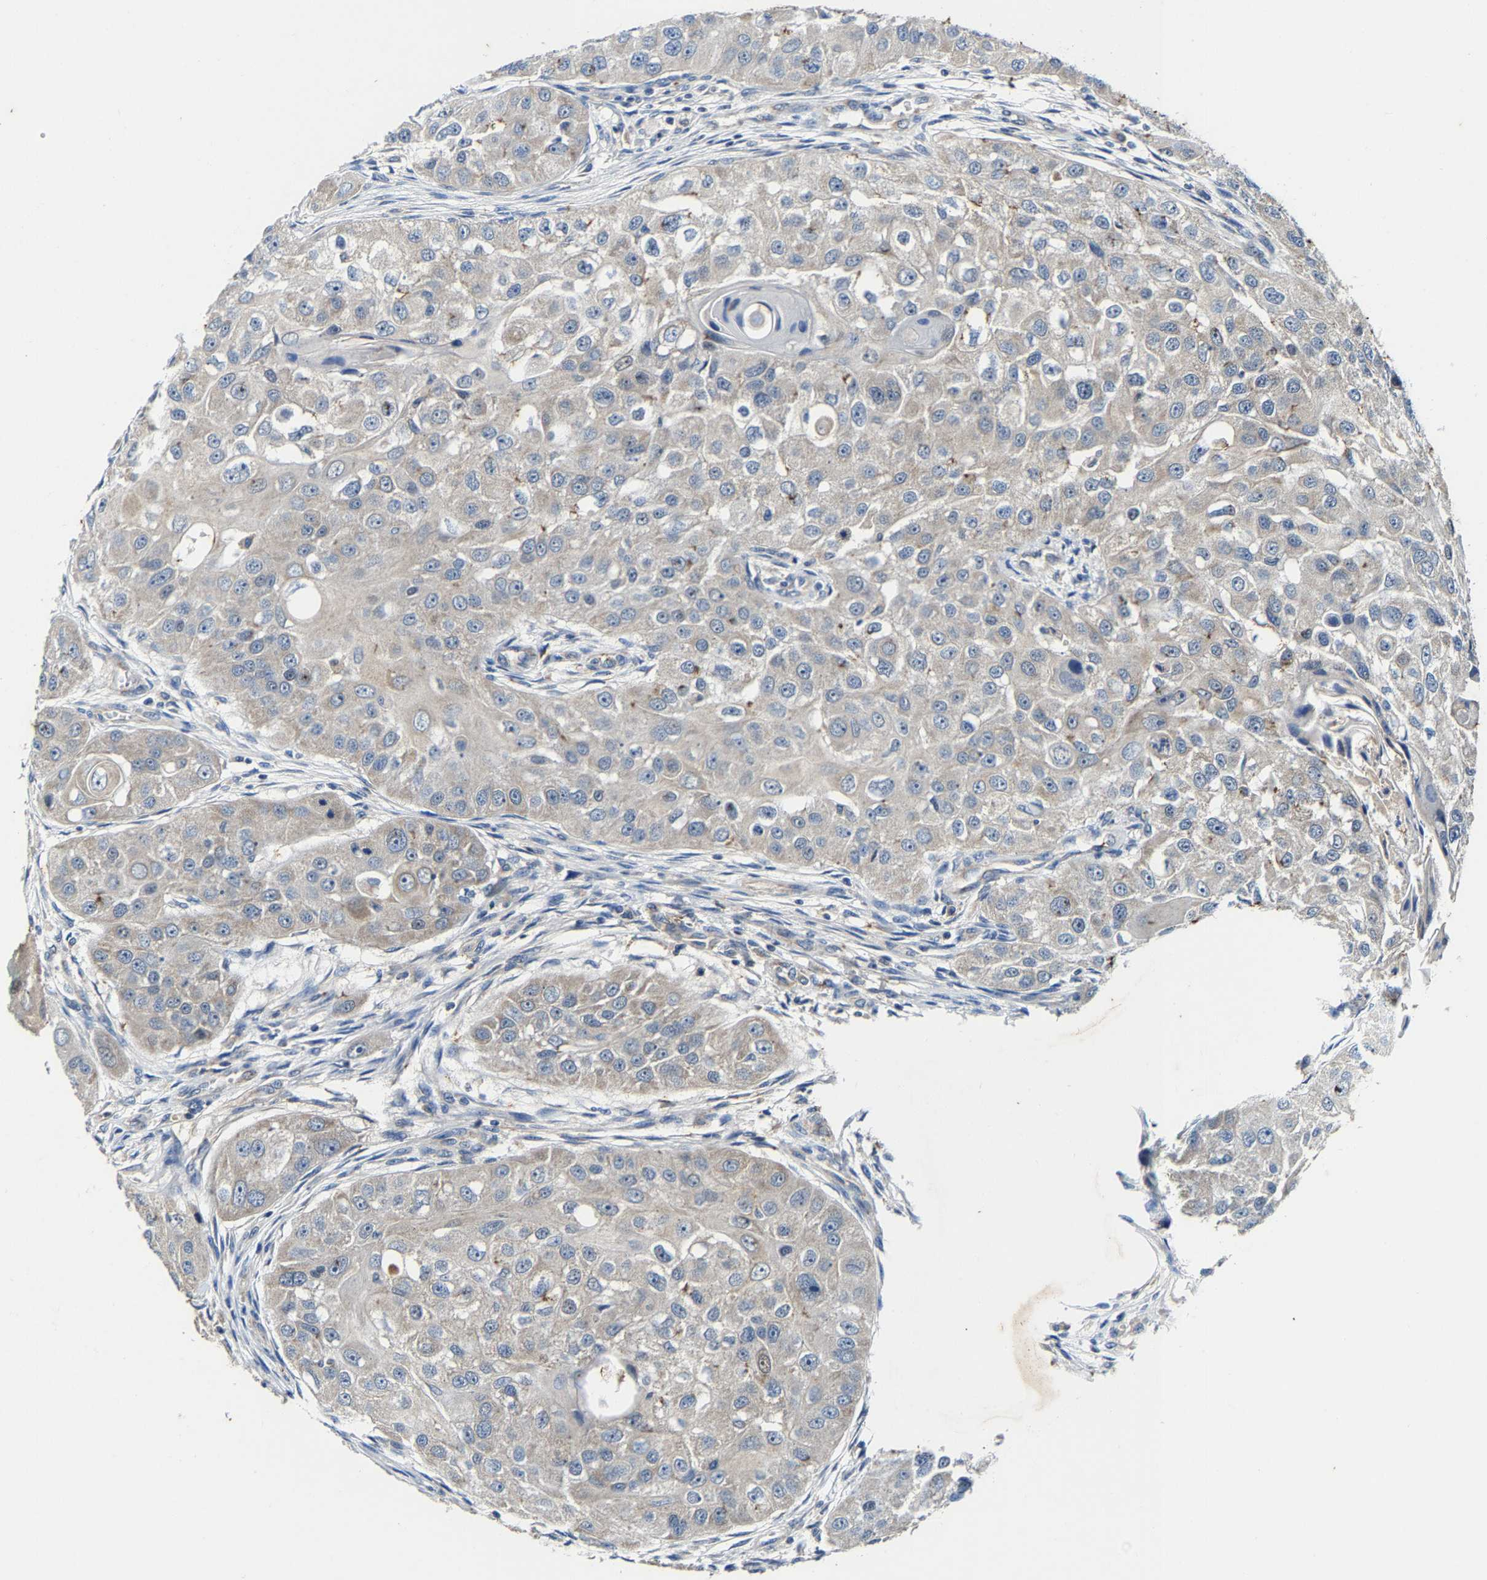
{"staining": {"intensity": "weak", "quantity": "<25%", "location": "cytoplasmic/membranous,nuclear"}, "tissue": "head and neck cancer", "cell_type": "Tumor cells", "image_type": "cancer", "snomed": [{"axis": "morphology", "description": "Normal tissue, NOS"}, {"axis": "morphology", "description": "Squamous cell carcinoma, NOS"}, {"axis": "topography", "description": "Skeletal muscle"}, {"axis": "topography", "description": "Head-Neck"}], "caption": "Micrograph shows no protein positivity in tumor cells of head and neck squamous cell carcinoma tissue.", "gene": "SLC25A25", "patient": {"sex": "male", "age": 51}}